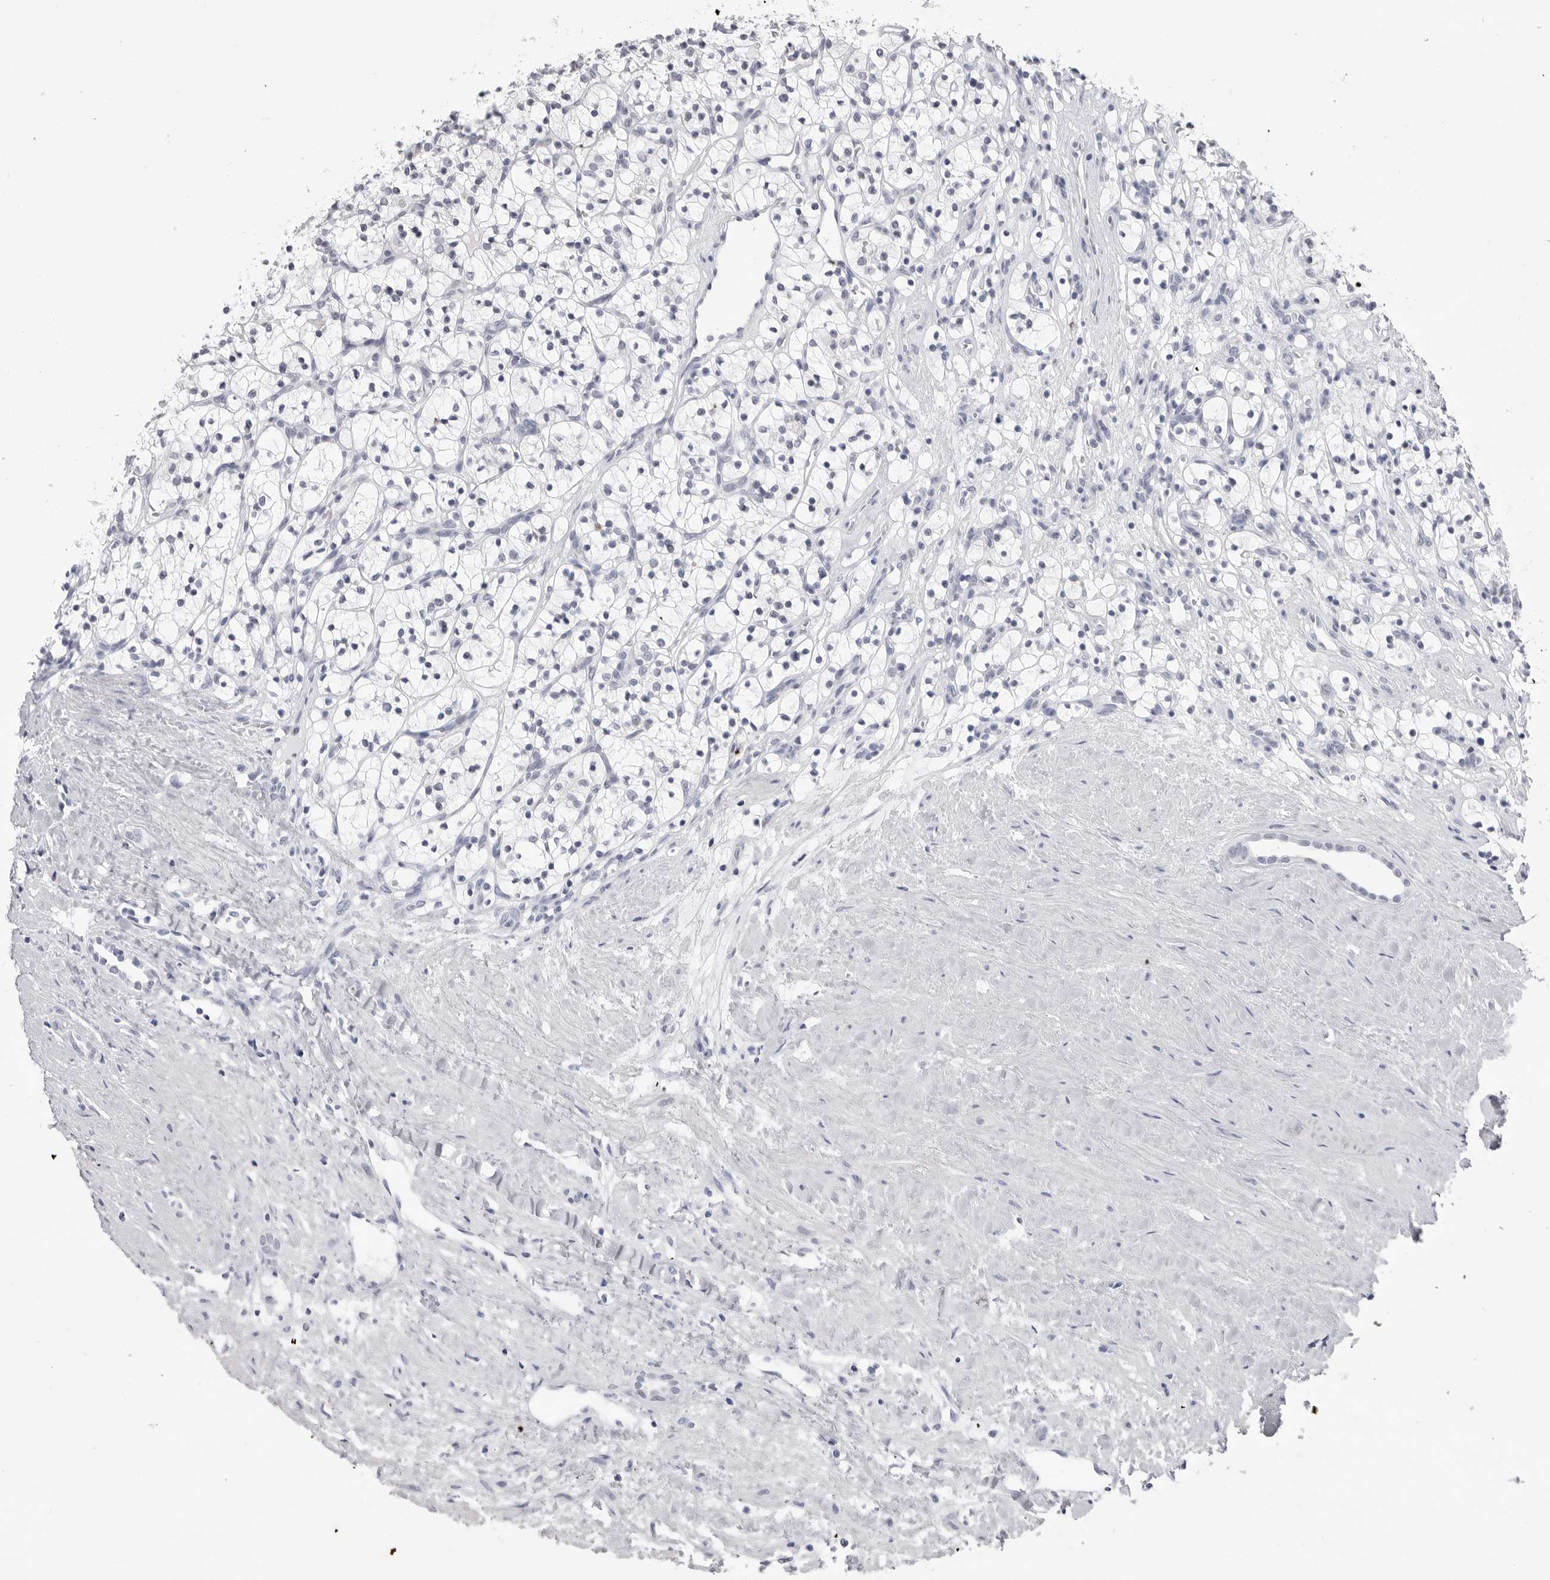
{"staining": {"intensity": "negative", "quantity": "none", "location": "none"}, "tissue": "renal cancer", "cell_type": "Tumor cells", "image_type": "cancer", "snomed": [{"axis": "morphology", "description": "Adenocarcinoma, NOS"}, {"axis": "topography", "description": "Kidney"}], "caption": "Tumor cells show no significant protein staining in renal cancer. (Stains: DAB immunohistochemistry (IHC) with hematoxylin counter stain, Microscopy: brightfield microscopy at high magnification).", "gene": "PGA3", "patient": {"sex": "female", "age": 57}}